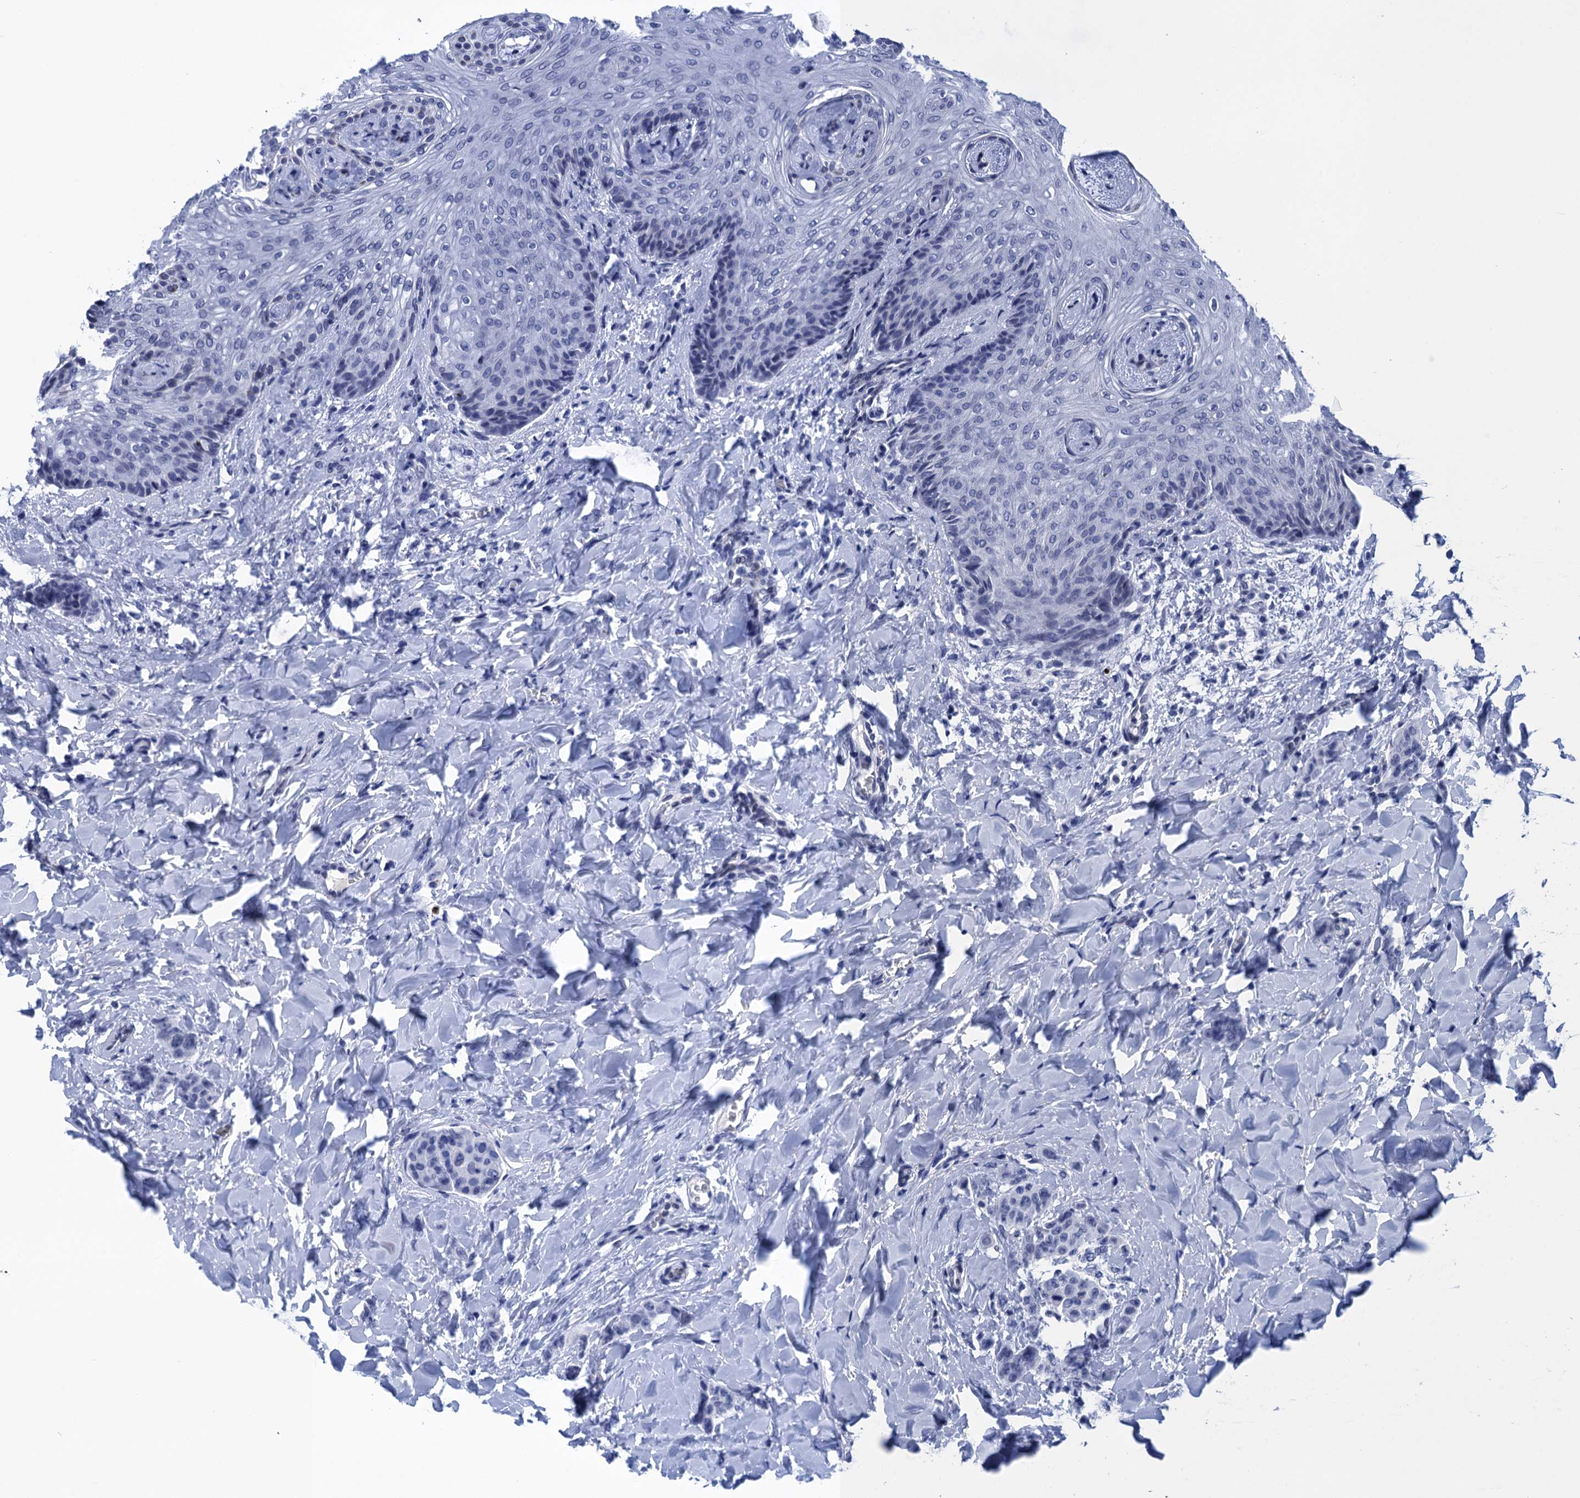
{"staining": {"intensity": "negative", "quantity": "none", "location": "none"}, "tissue": "breast cancer", "cell_type": "Tumor cells", "image_type": "cancer", "snomed": [{"axis": "morphology", "description": "Duct carcinoma"}, {"axis": "topography", "description": "Breast"}], "caption": "The histopathology image reveals no staining of tumor cells in breast infiltrating ductal carcinoma.", "gene": "METTL25", "patient": {"sex": "female", "age": 40}}